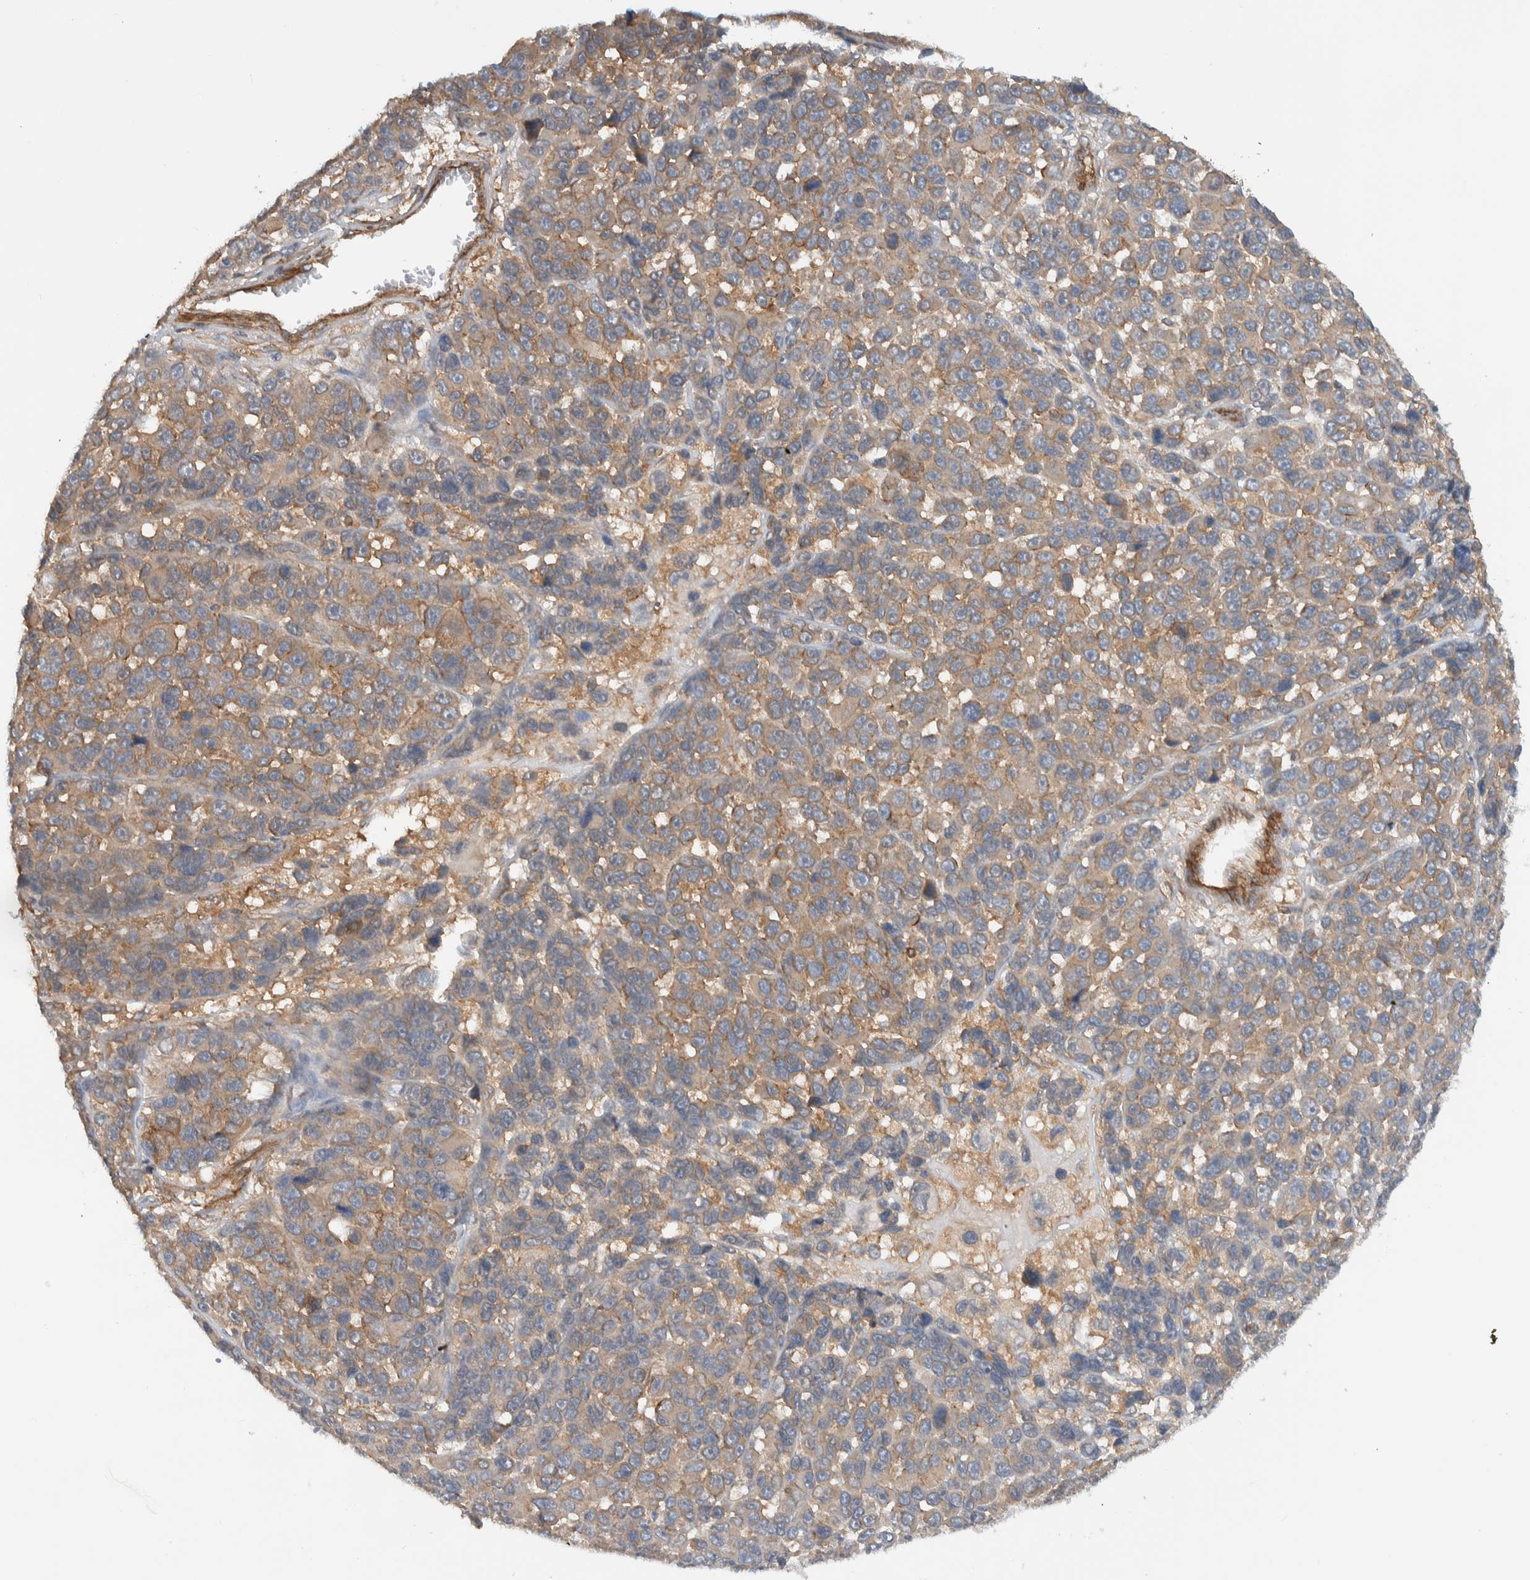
{"staining": {"intensity": "weak", "quantity": ">75%", "location": "cytoplasmic/membranous"}, "tissue": "melanoma", "cell_type": "Tumor cells", "image_type": "cancer", "snomed": [{"axis": "morphology", "description": "Malignant melanoma, NOS"}, {"axis": "topography", "description": "Skin"}], "caption": "A micrograph of melanoma stained for a protein exhibits weak cytoplasmic/membranous brown staining in tumor cells.", "gene": "MPRIP", "patient": {"sex": "male", "age": 53}}